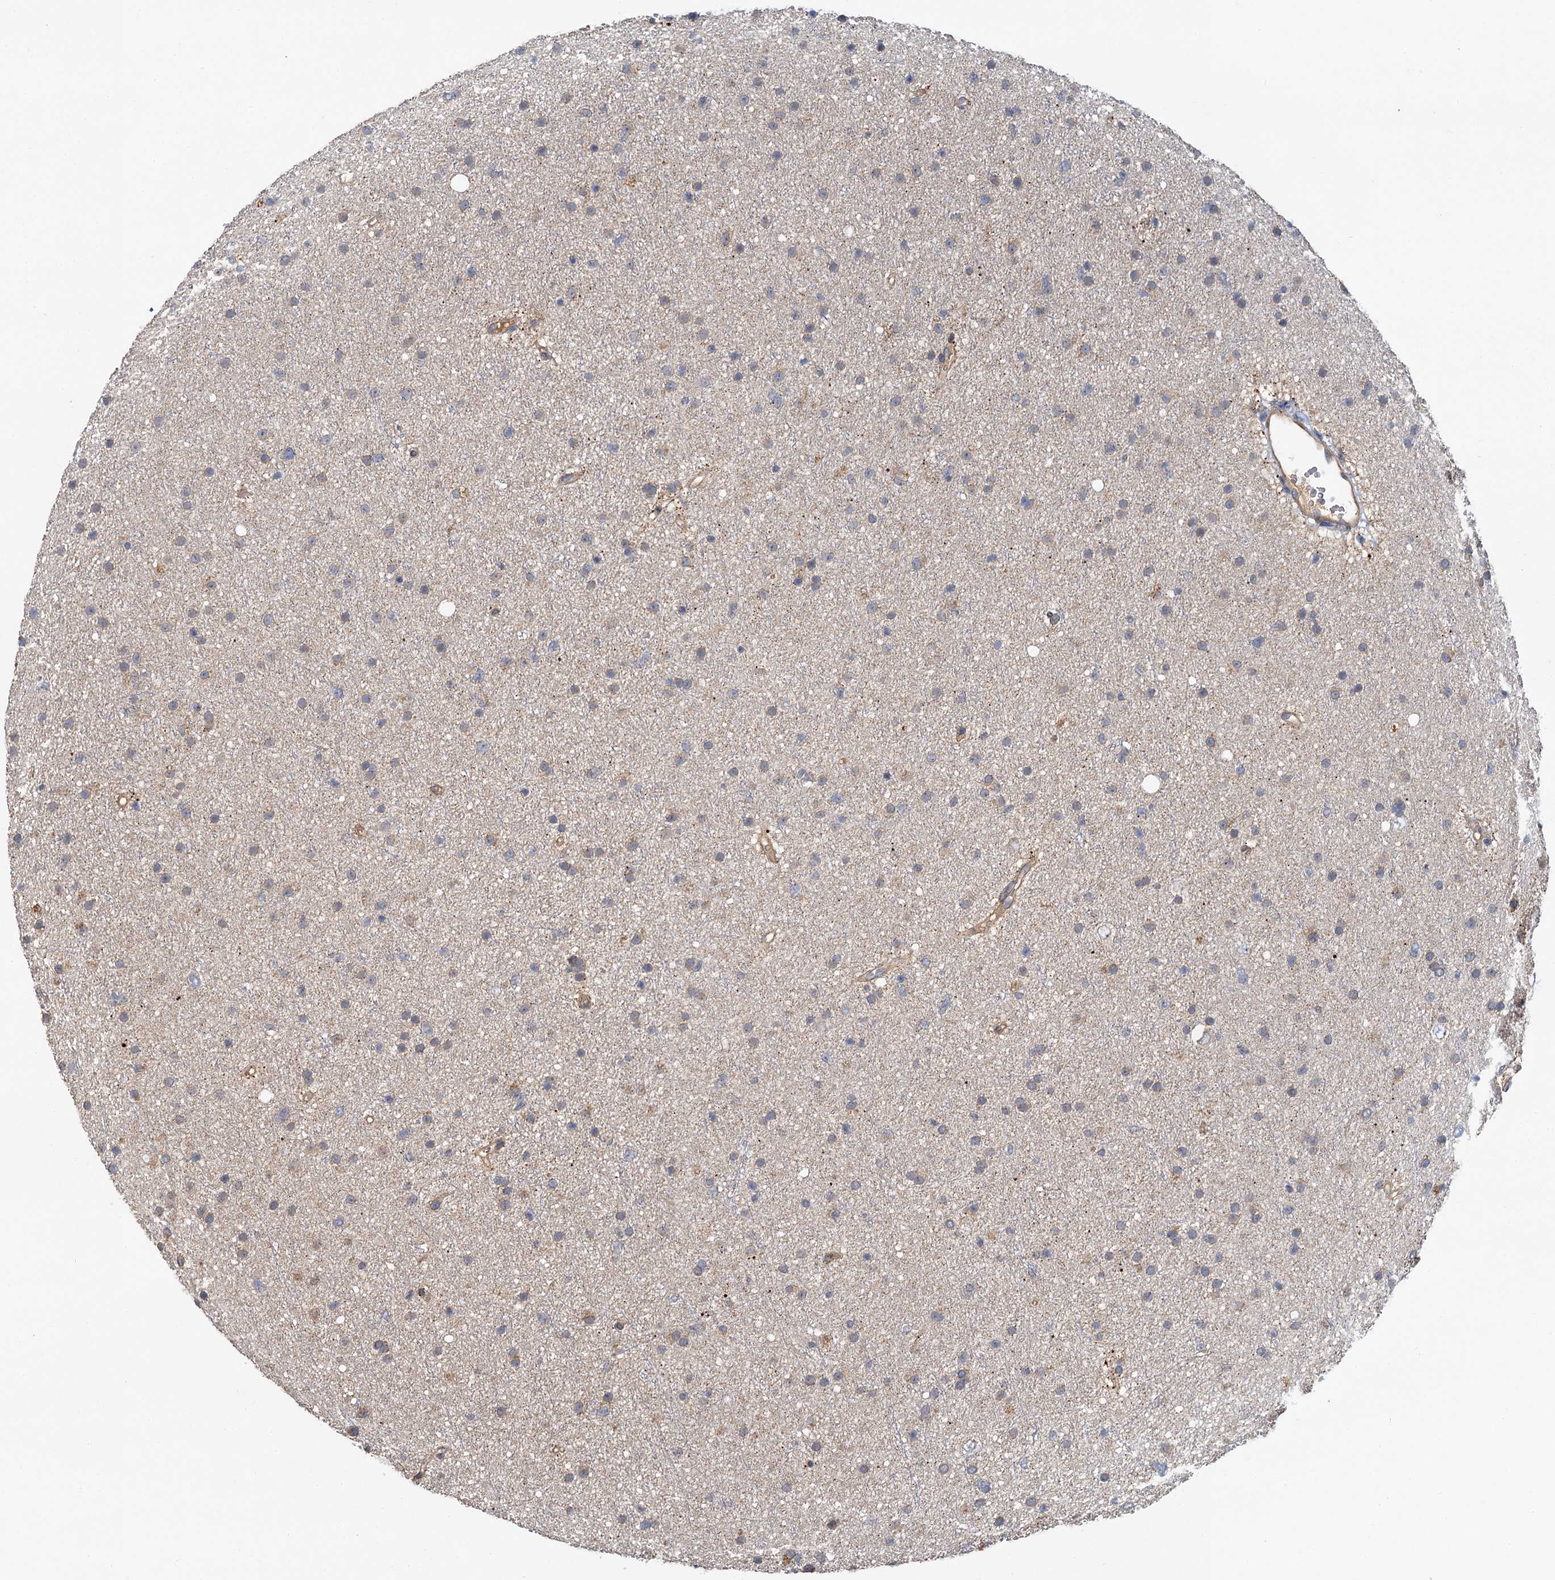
{"staining": {"intensity": "negative", "quantity": "none", "location": "none"}, "tissue": "glioma", "cell_type": "Tumor cells", "image_type": "cancer", "snomed": [{"axis": "morphology", "description": "Glioma, malignant, Low grade"}, {"axis": "topography", "description": "Cerebral cortex"}], "caption": "Immunohistochemical staining of malignant glioma (low-grade) exhibits no significant expression in tumor cells.", "gene": "ZNF324", "patient": {"sex": "female", "age": 39}}